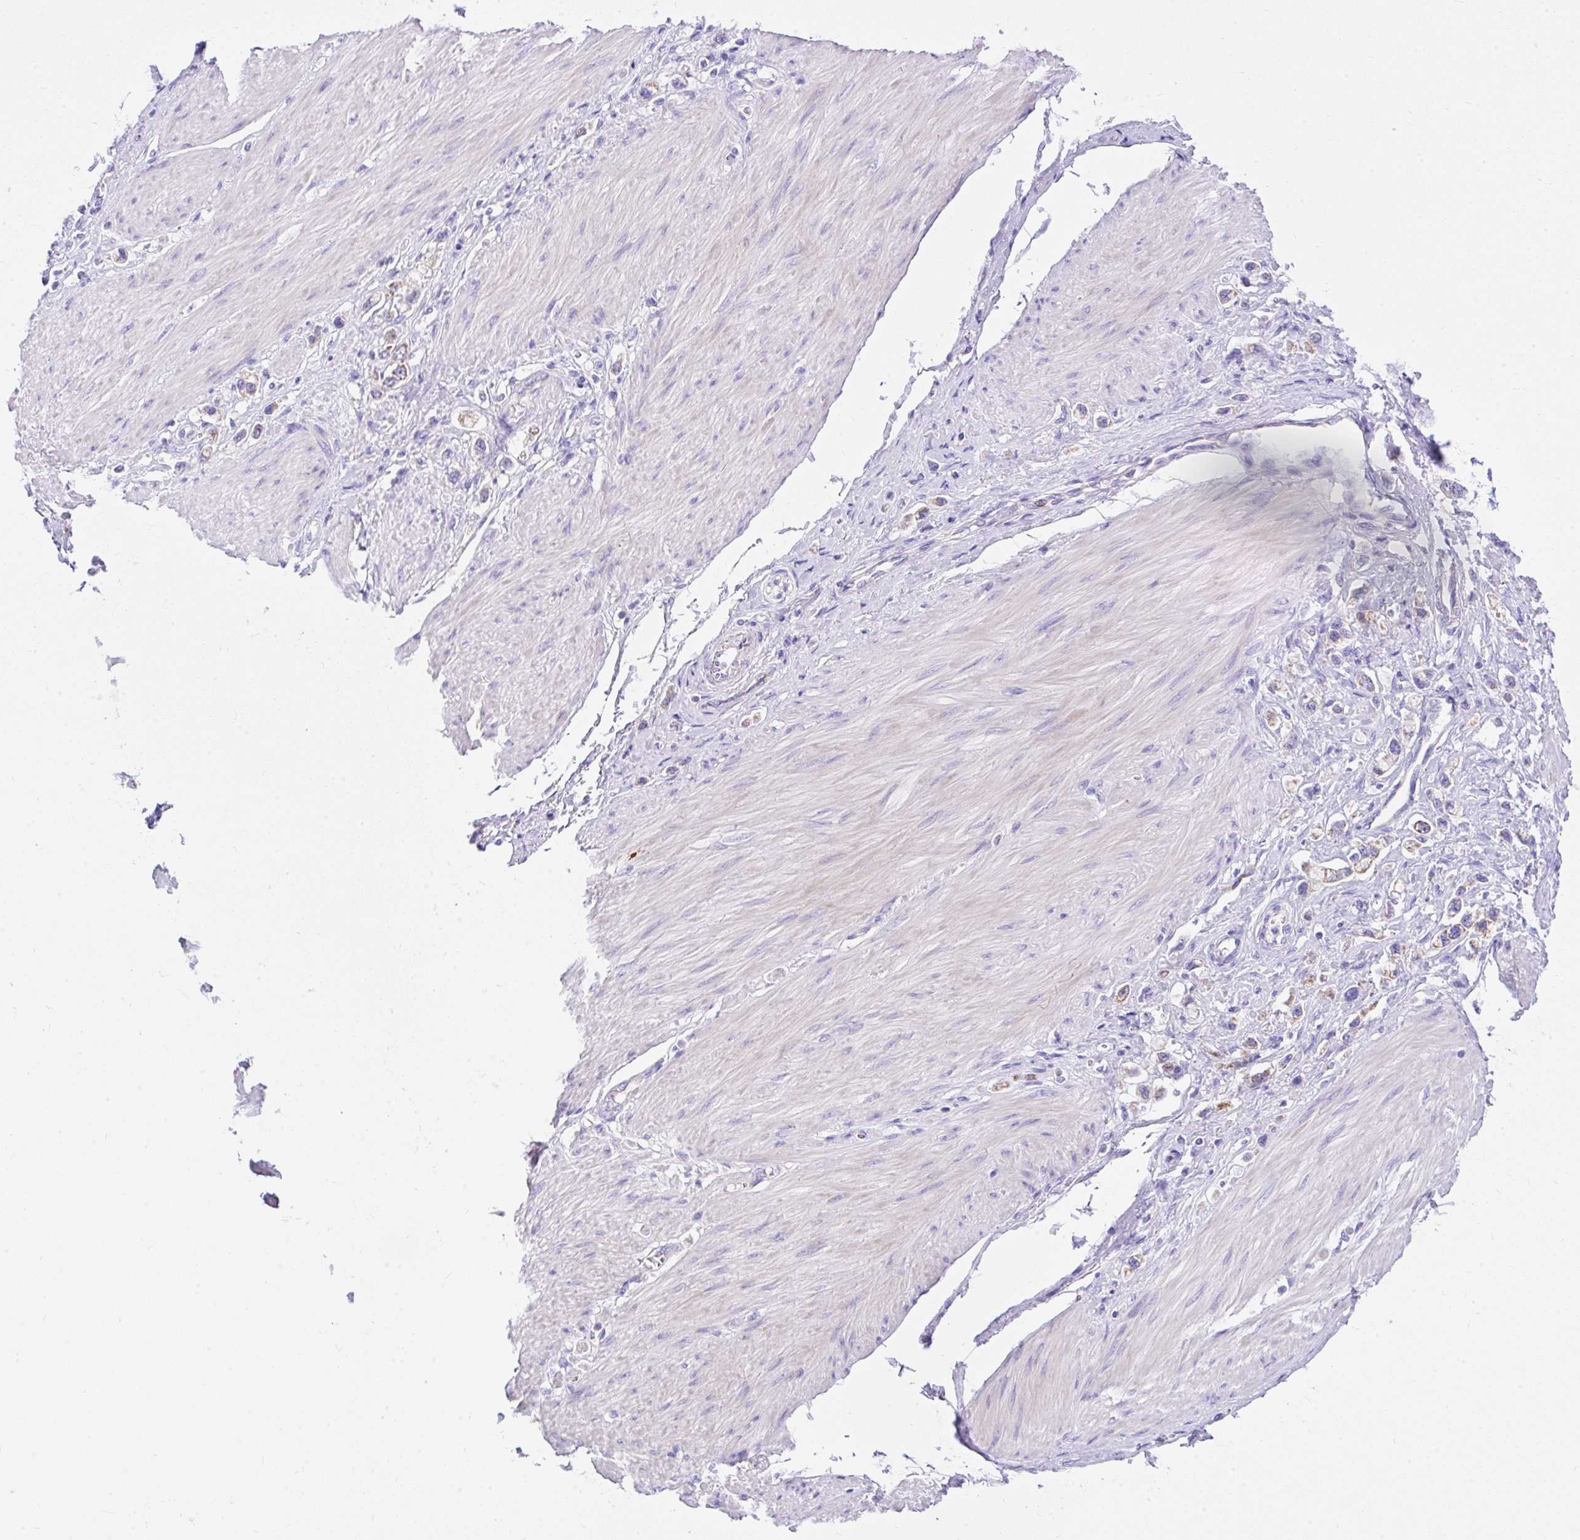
{"staining": {"intensity": "moderate", "quantity": "25%-75%", "location": "cytoplasmic/membranous"}, "tissue": "stomach cancer", "cell_type": "Tumor cells", "image_type": "cancer", "snomed": [{"axis": "morphology", "description": "Adenocarcinoma, NOS"}, {"axis": "topography", "description": "Stomach"}], "caption": "Human stomach cancer stained with a brown dye exhibits moderate cytoplasmic/membranous positive staining in about 25%-75% of tumor cells.", "gene": "SLC13A1", "patient": {"sex": "female", "age": 65}}